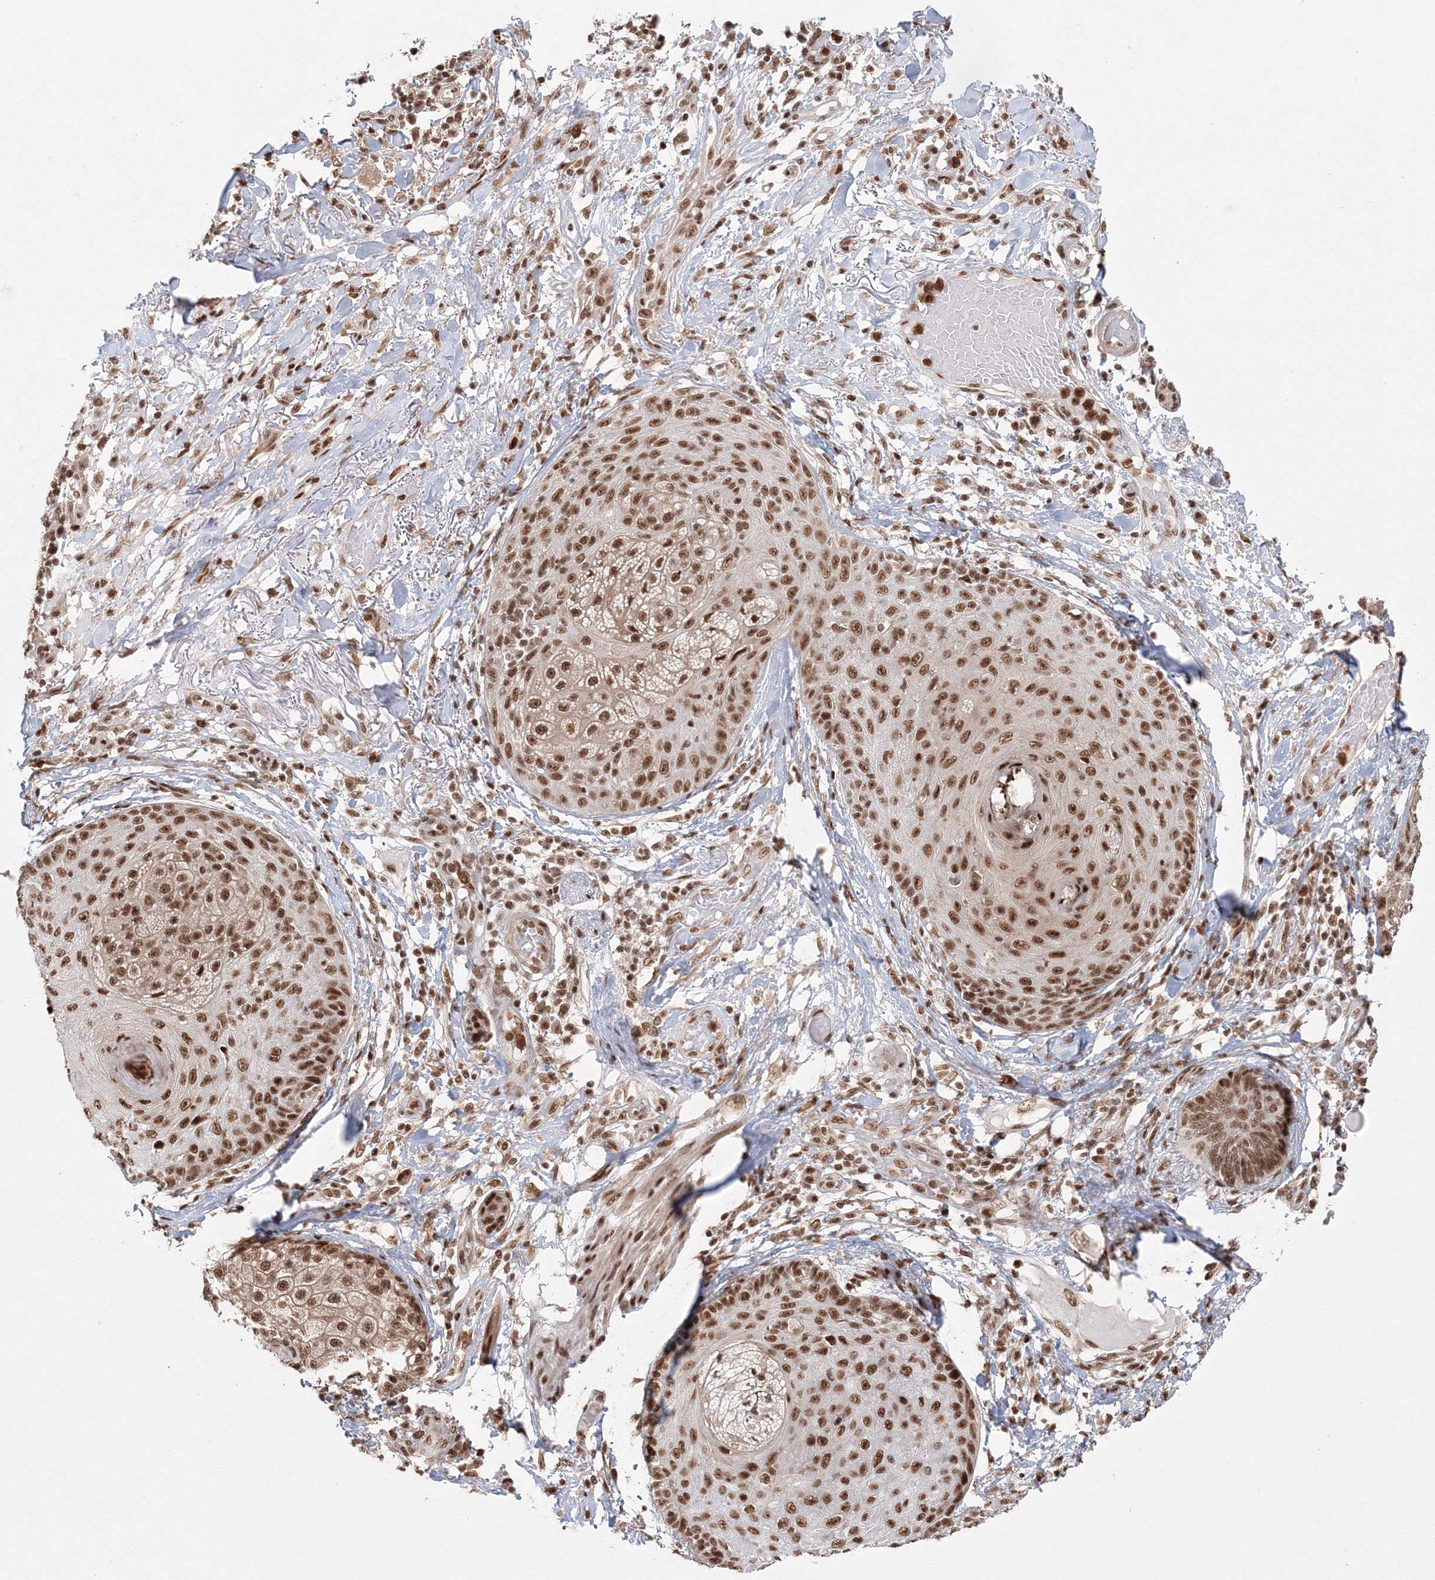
{"staining": {"intensity": "moderate", "quantity": ">75%", "location": "nuclear"}, "tissue": "skin cancer", "cell_type": "Tumor cells", "image_type": "cancer", "snomed": [{"axis": "morphology", "description": "Squamous cell carcinoma, NOS"}, {"axis": "topography", "description": "Skin"}], "caption": "Skin cancer tissue displays moderate nuclear positivity in about >75% of tumor cells (IHC, brightfield microscopy, high magnification).", "gene": "KIF20A", "patient": {"sex": "female", "age": 88}}